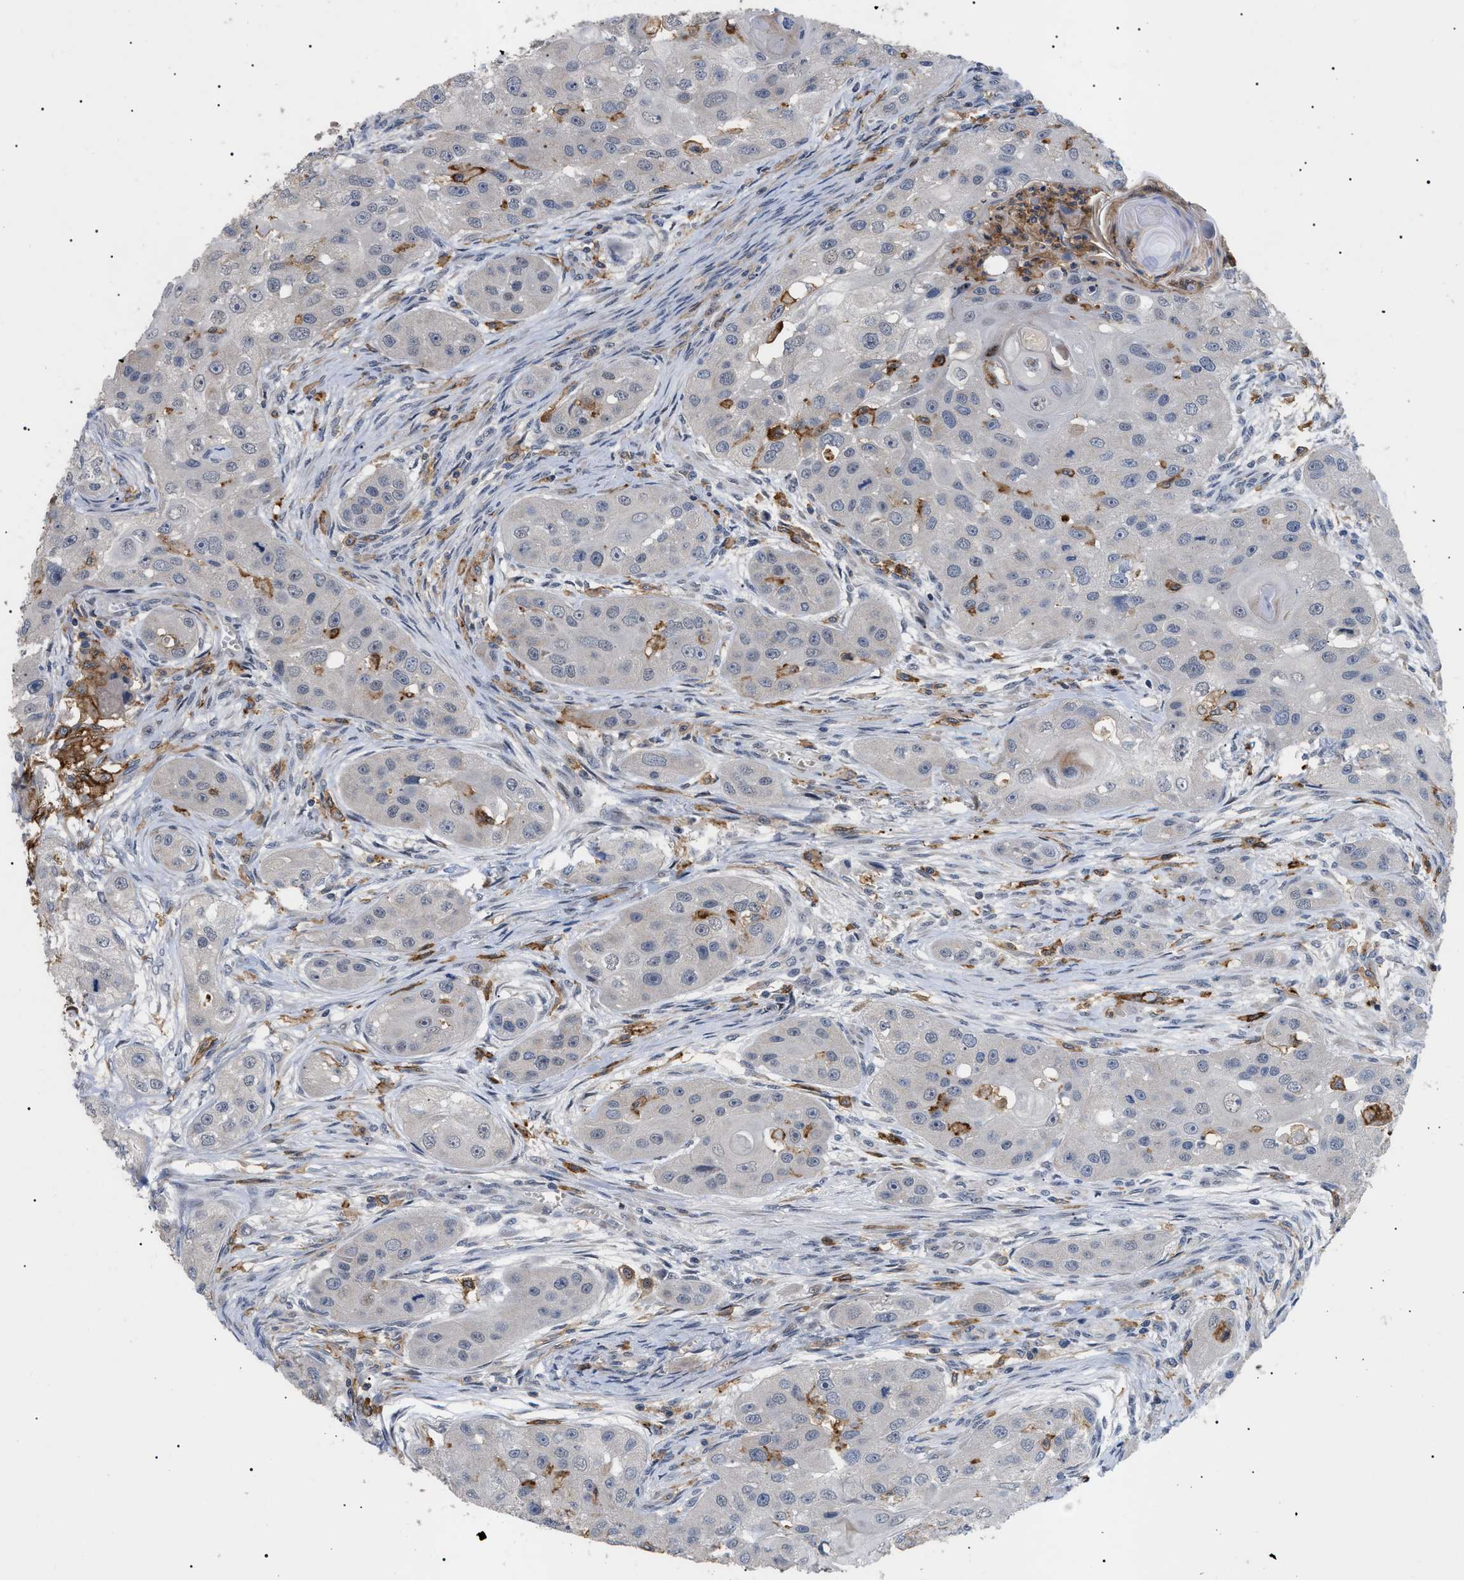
{"staining": {"intensity": "weak", "quantity": "<25%", "location": "cytoplasmic/membranous"}, "tissue": "head and neck cancer", "cell_type": "Tumor cells", "image_type": "cancer", "snomed": [{"axis": "morphology", "description": "Normal tissue, NOS"}, {"axis": "morphology", "description": "Squamous cell carcinoma, NOS"}, {"axis": "topography", "description": "Skeletal muscle"}, {"axis": "topography", "description": "Head-Neck"}], "caption": "Immunohistochemistry (IHC) micrograph of neoplastic tissue: human head and neck squamous cell carcinoma stained with DAB (3,3'-diaminobenzidine) reveals no significant protein positivity in tumor cells.", "gene": "CD300A", "patient": {"sex": "male", "age": 51}}